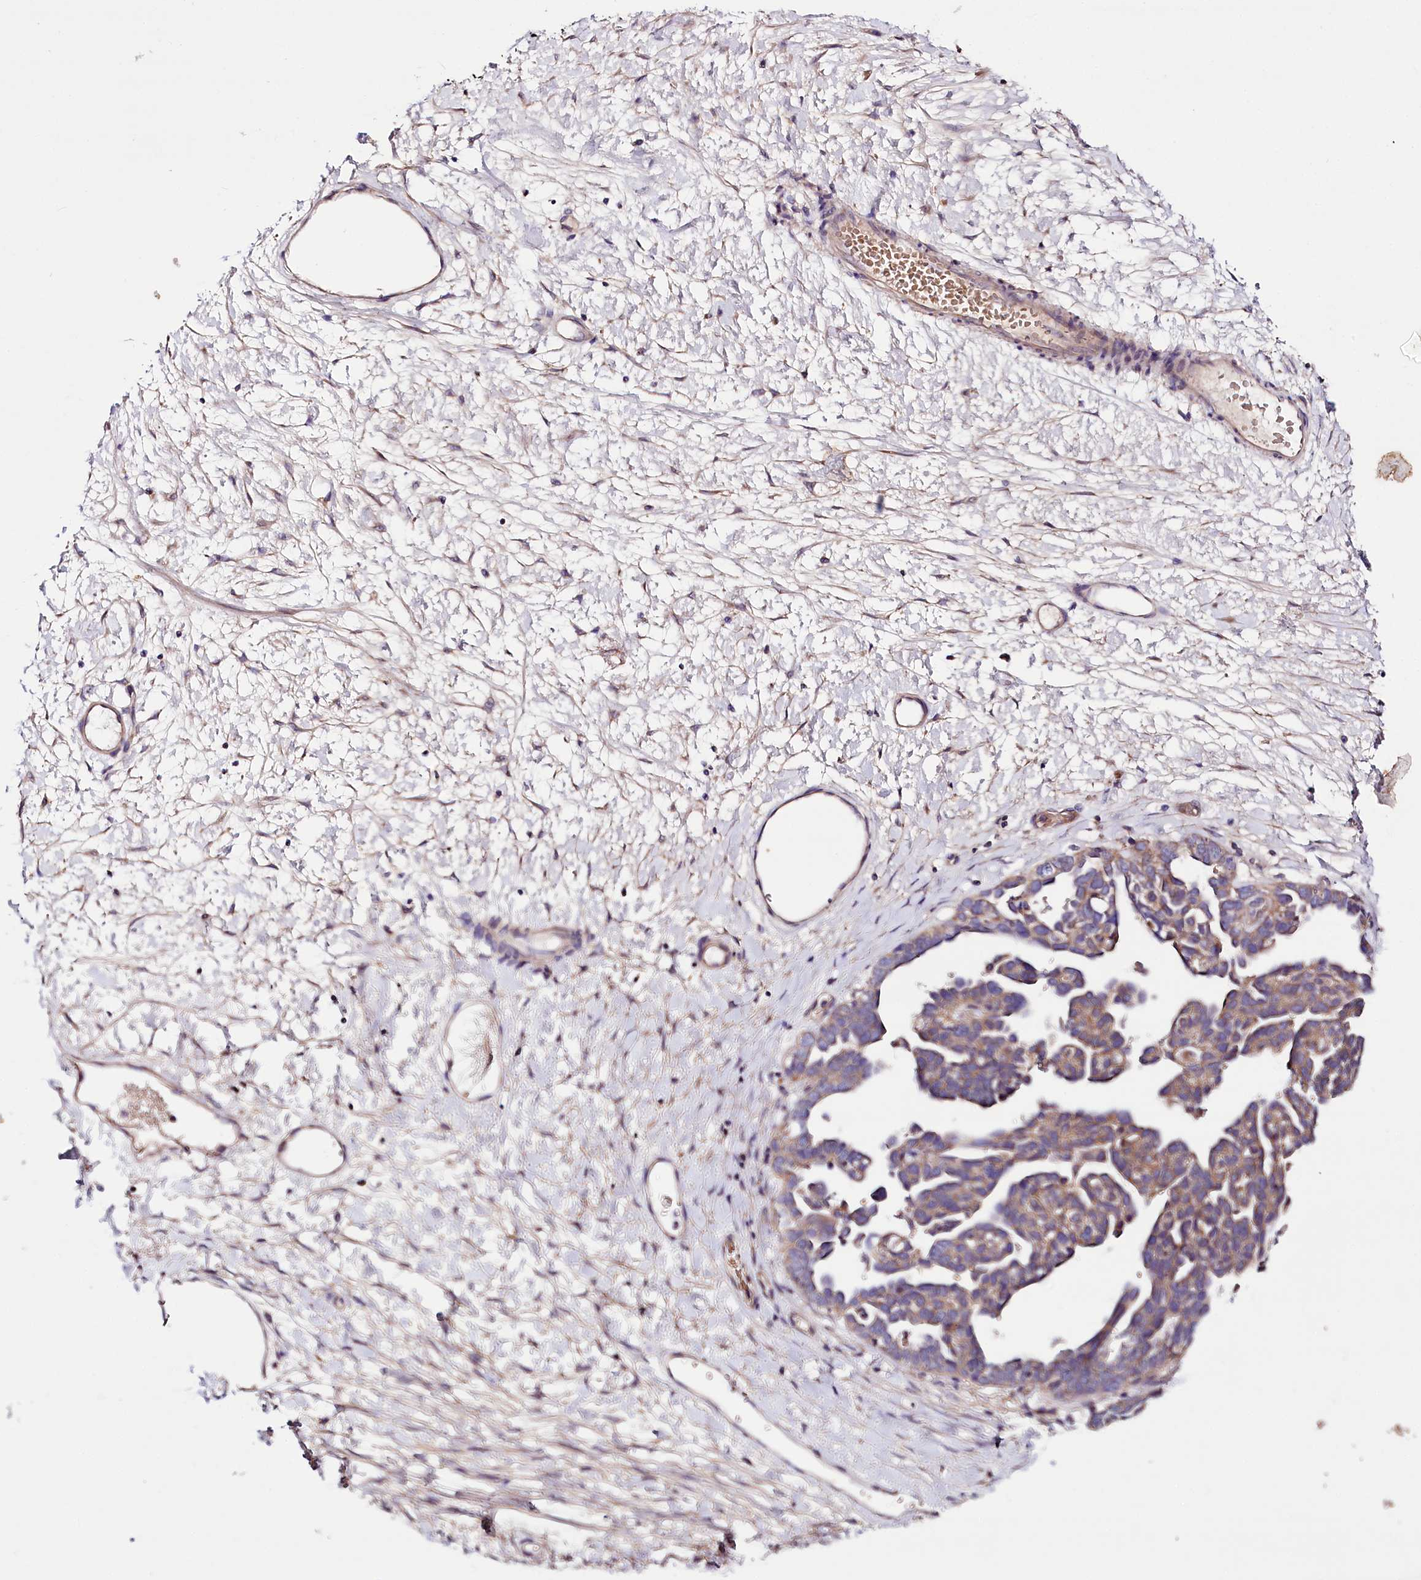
{"staining": {"intensity": "weak", "quantity": "25%-75%", "location": "cytoplasmic/membranous"}, "tissue": "ovarian cancer", "cell_type": "Tumor cells", "image_type": "cancer", "snomed": [{"axis": "morphology", "description": "Cystadenocarcinoma, serous, NOS"}, {"axis": "topography", "description": "Ovary"}], "caption": "Serous cystadenocarcinoma (ovarian) tissue demonstrates weak cytoplasmic/membranous expression in about 25%-75% of tumor cells, visualized by immunohistochemistry.", "gene": "ZNF45", "patient": {"sex": "female", "age": 54}}